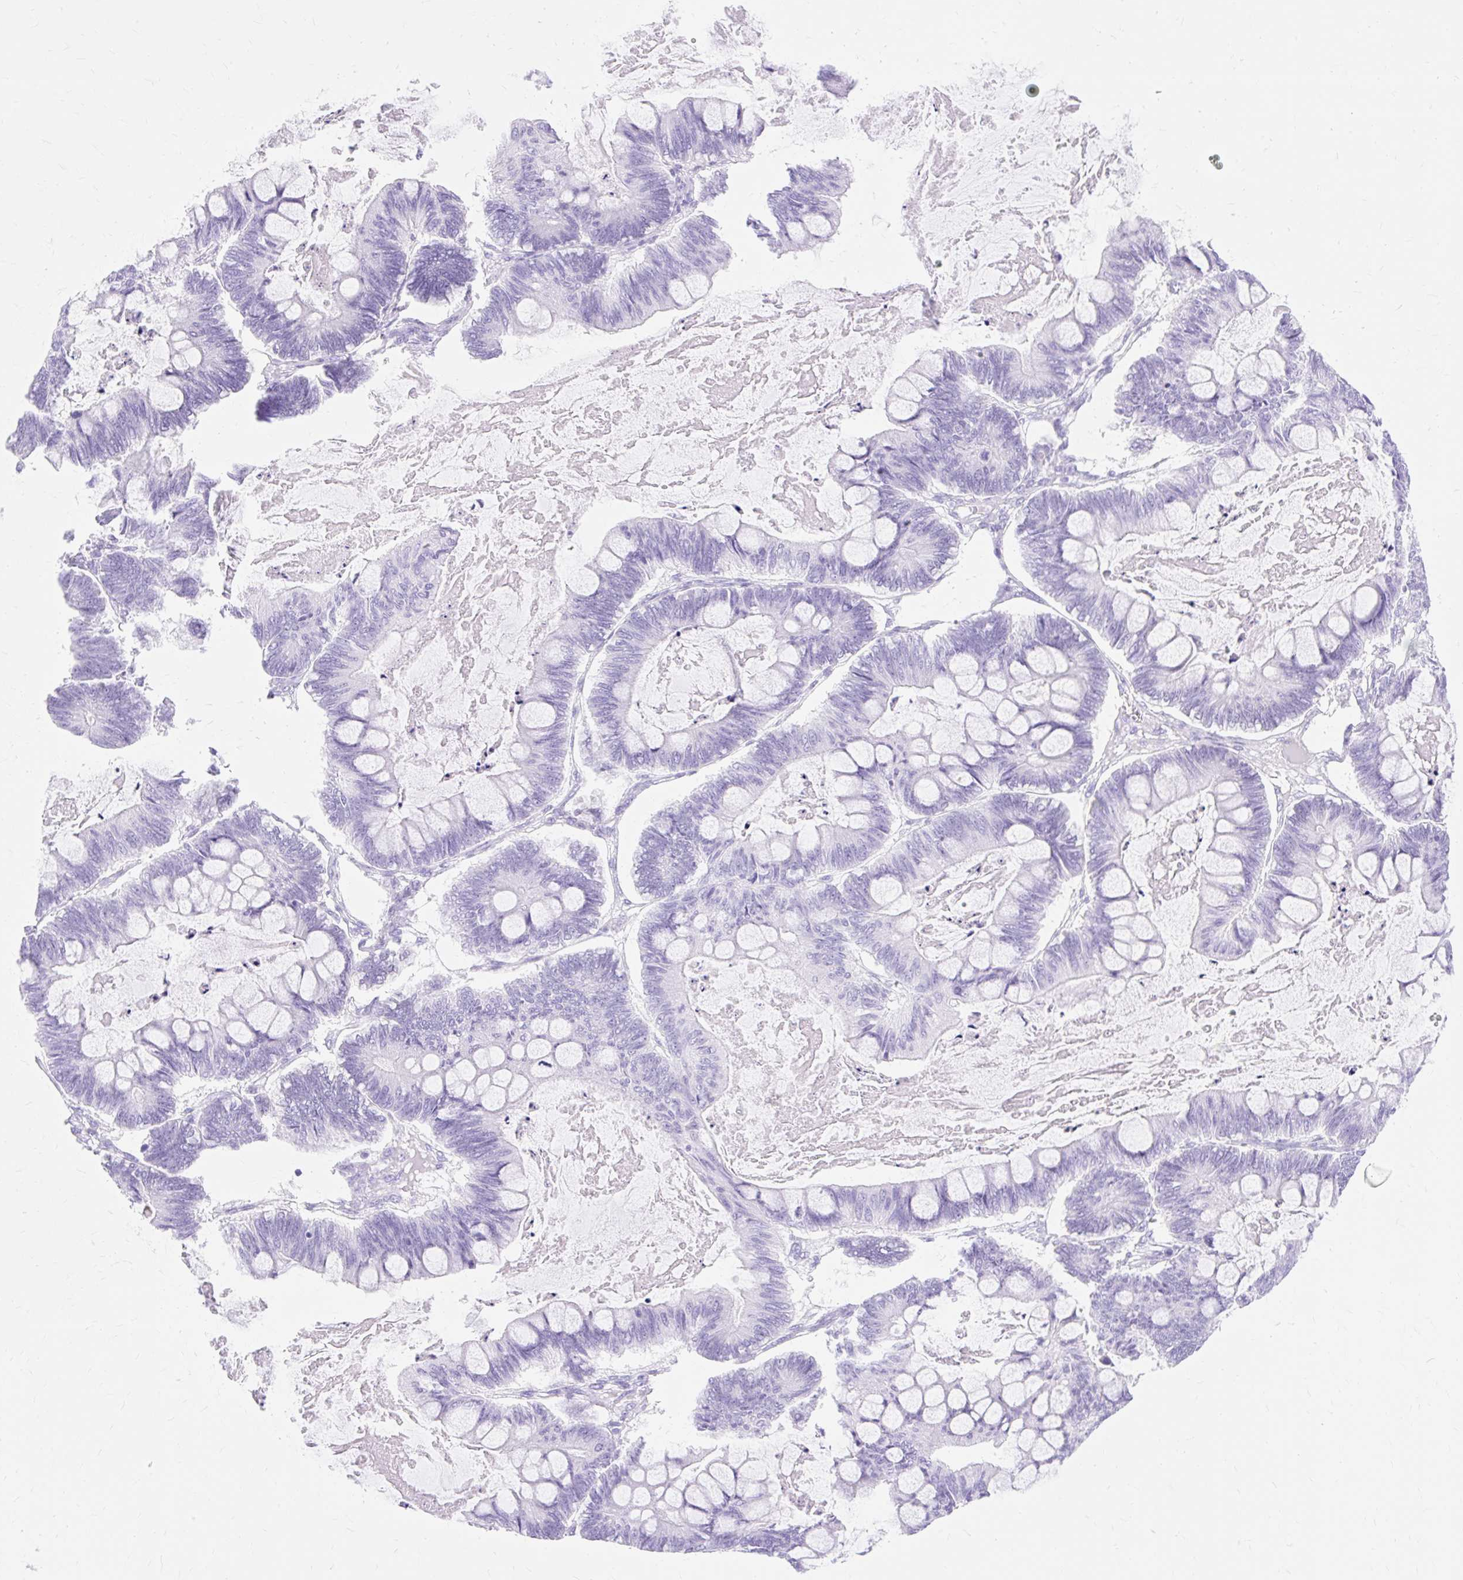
{"staining": {"intensity": "negative", "quantity": "none", "location": "none"}, "tissue": "ovarian cancer", "cell_type": "Tumor cells", "image_type": "cancer", "snomed": [{"axis": "morphology", "description": "Cystadenocarcinoma, mucinous, NOS"}, {"axis": "topography", "description": "Ovary"}], "caption": "DAB immunohistochemical staining of mucinous cystadenocarcinoma (ovarian) demonstrates no significant positivity in tumor cells. (DAB immunohistochemistry (IHC) visualized using brightfield microscopy, high magnification).", "gene": "MBP", "patient": {"sex": "female", "age": 61}}